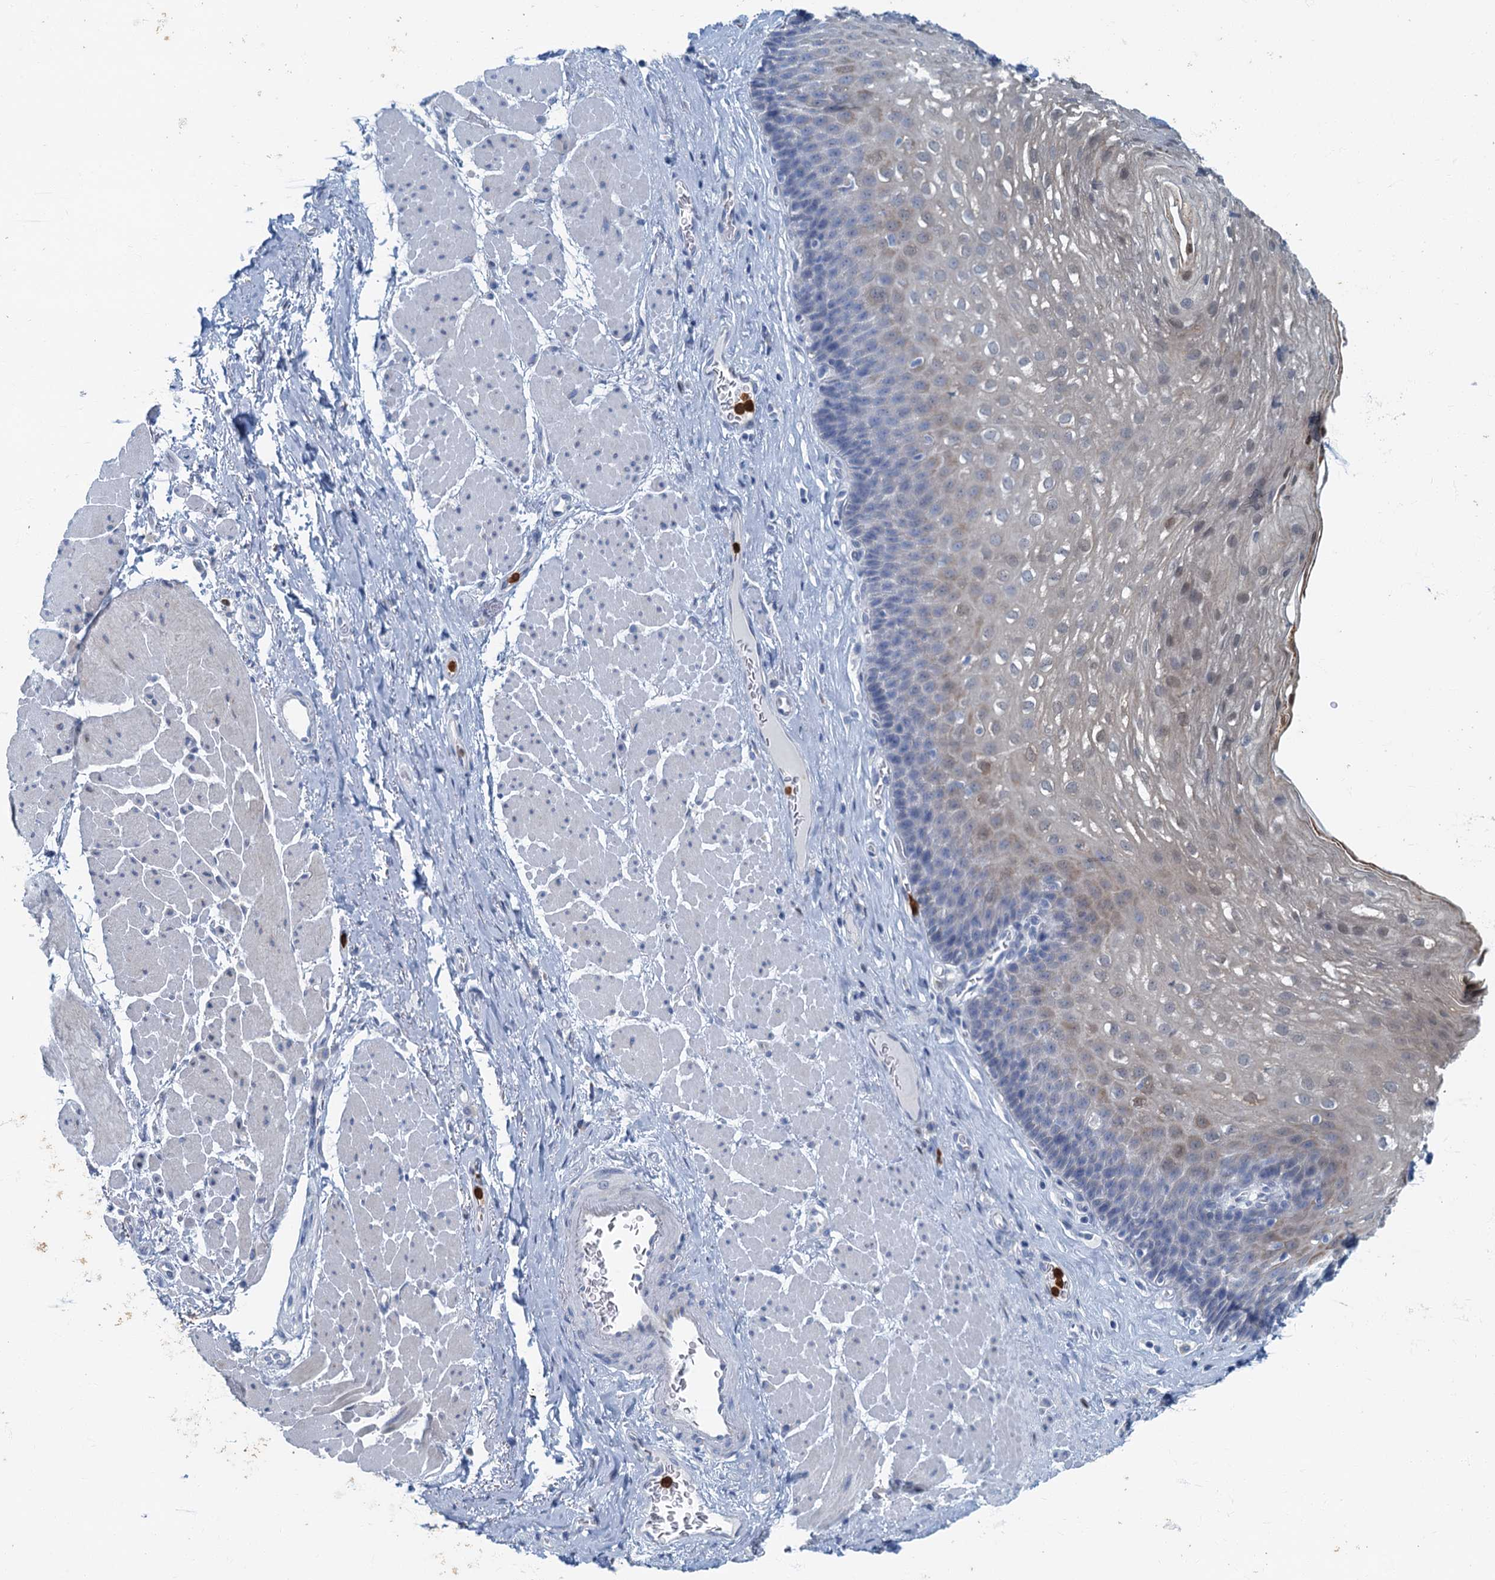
{"staining": {"intensity": "weak", "quantity": "<25%", "location": "cytoplasmic/membranous"}, "tissue": "esophagus", "cell_type": "Squamous epithelial cells", "image_type": "normal", "snomed": [{"axis": "morphology", "description": "Normal tissue, NOS"}, {"axis": "topography", "description": "Esophagus"}], "caption": "This is an IHC histopathology image of unremarkable human esophagus. There is no staining in squamous epithelial cells.", "gene": "ANKDD1A", "patient": {"sex": "female", "age": 66}}